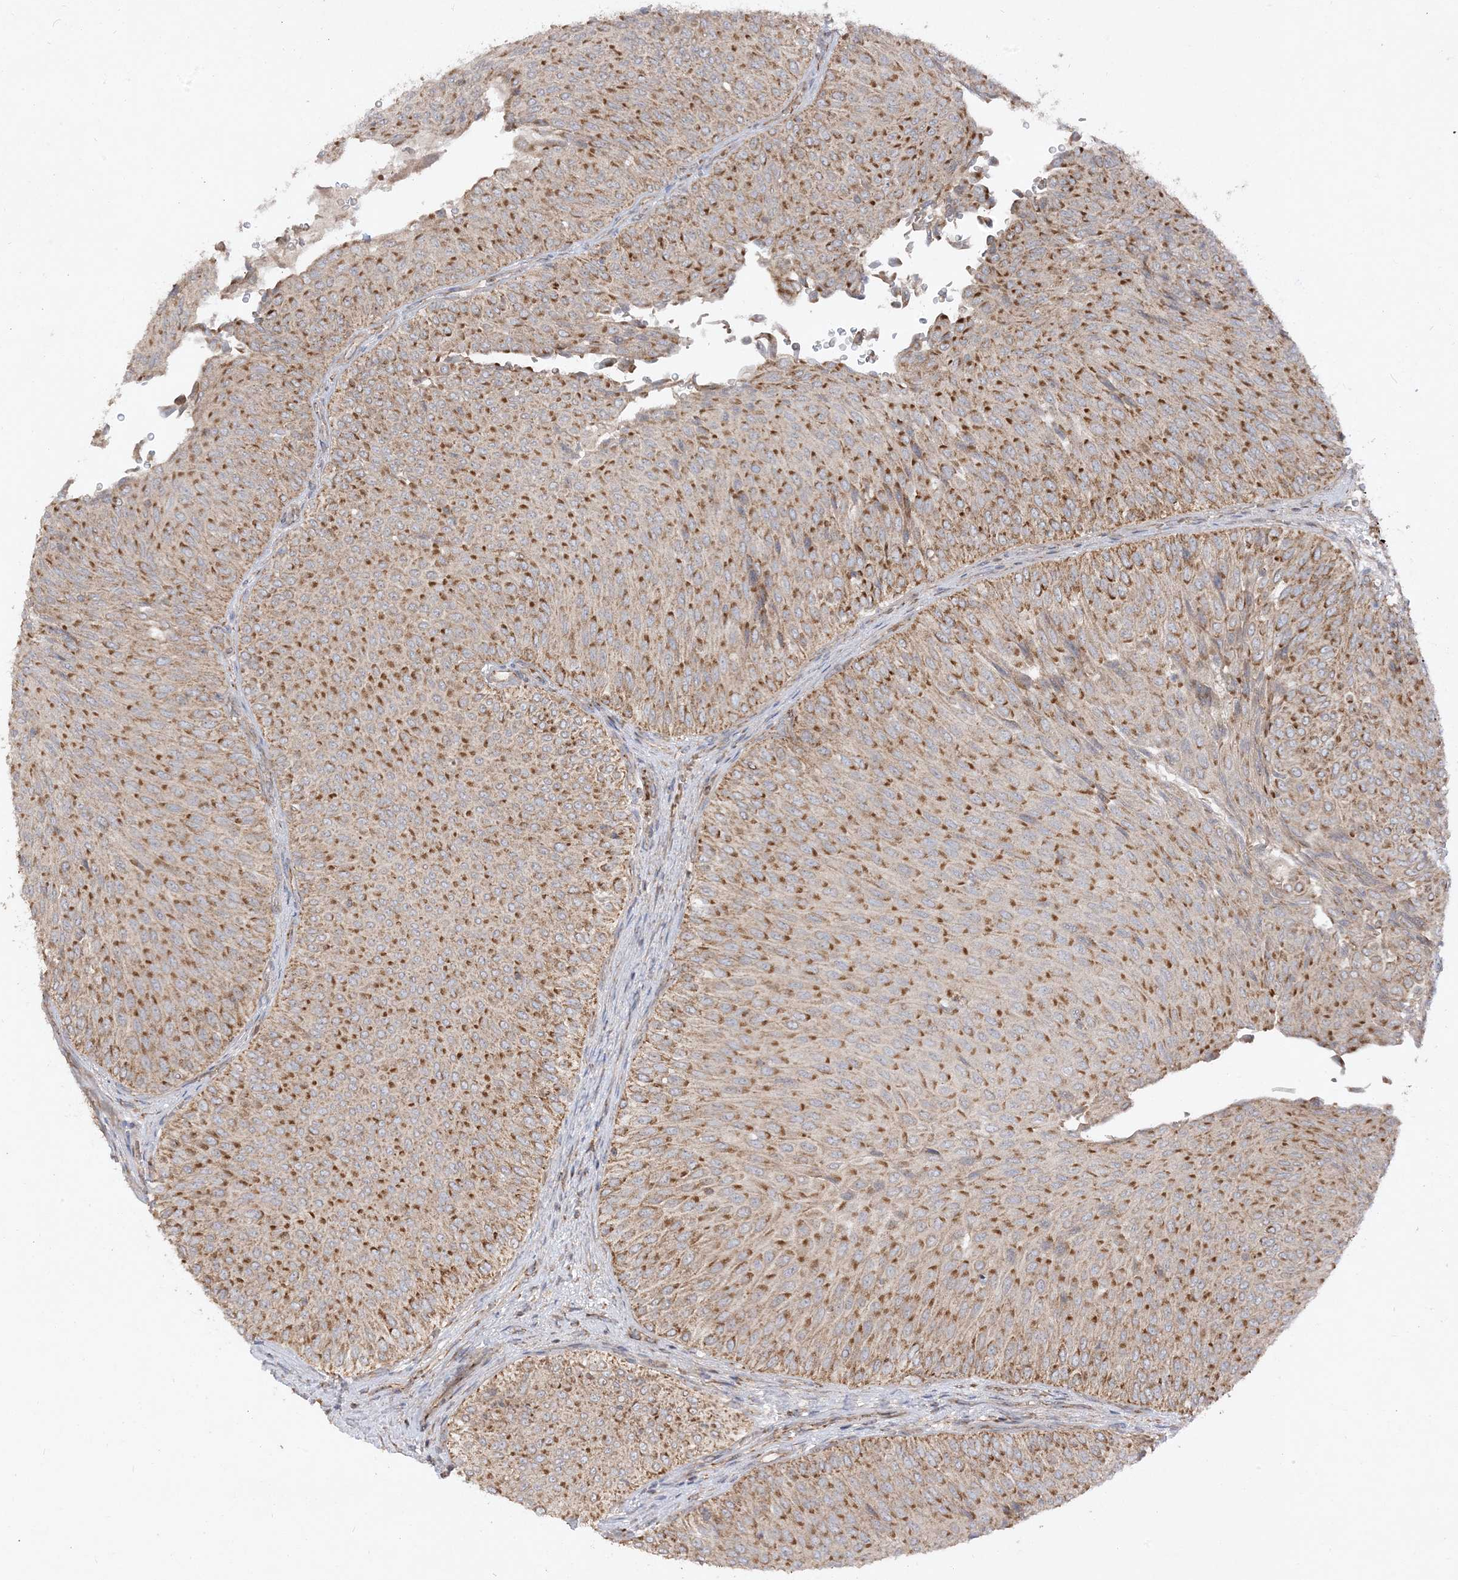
{"staining": {"intensity": "strong", "quantity": "25%-75%", "location": "cytoplasmic/membranous"}, "tissue": "urothelial cancer", "cell_type": "Tumor cells", "image_type": "cancer", "snomed": [{"axis": "morphology", "description": "Urothelial carcinoma, Low grade"}, {"axis": "topography", "description": "Urinary bladder"}], "caption": "Brown immunohistochemical staining in human urothelial cancer demonstrates strong cytoplasmic/membranous staining in approximately 25%-75% of tumor cells.", "gene": "AARS2", "patient": {"sex": "male", "age": 78}}